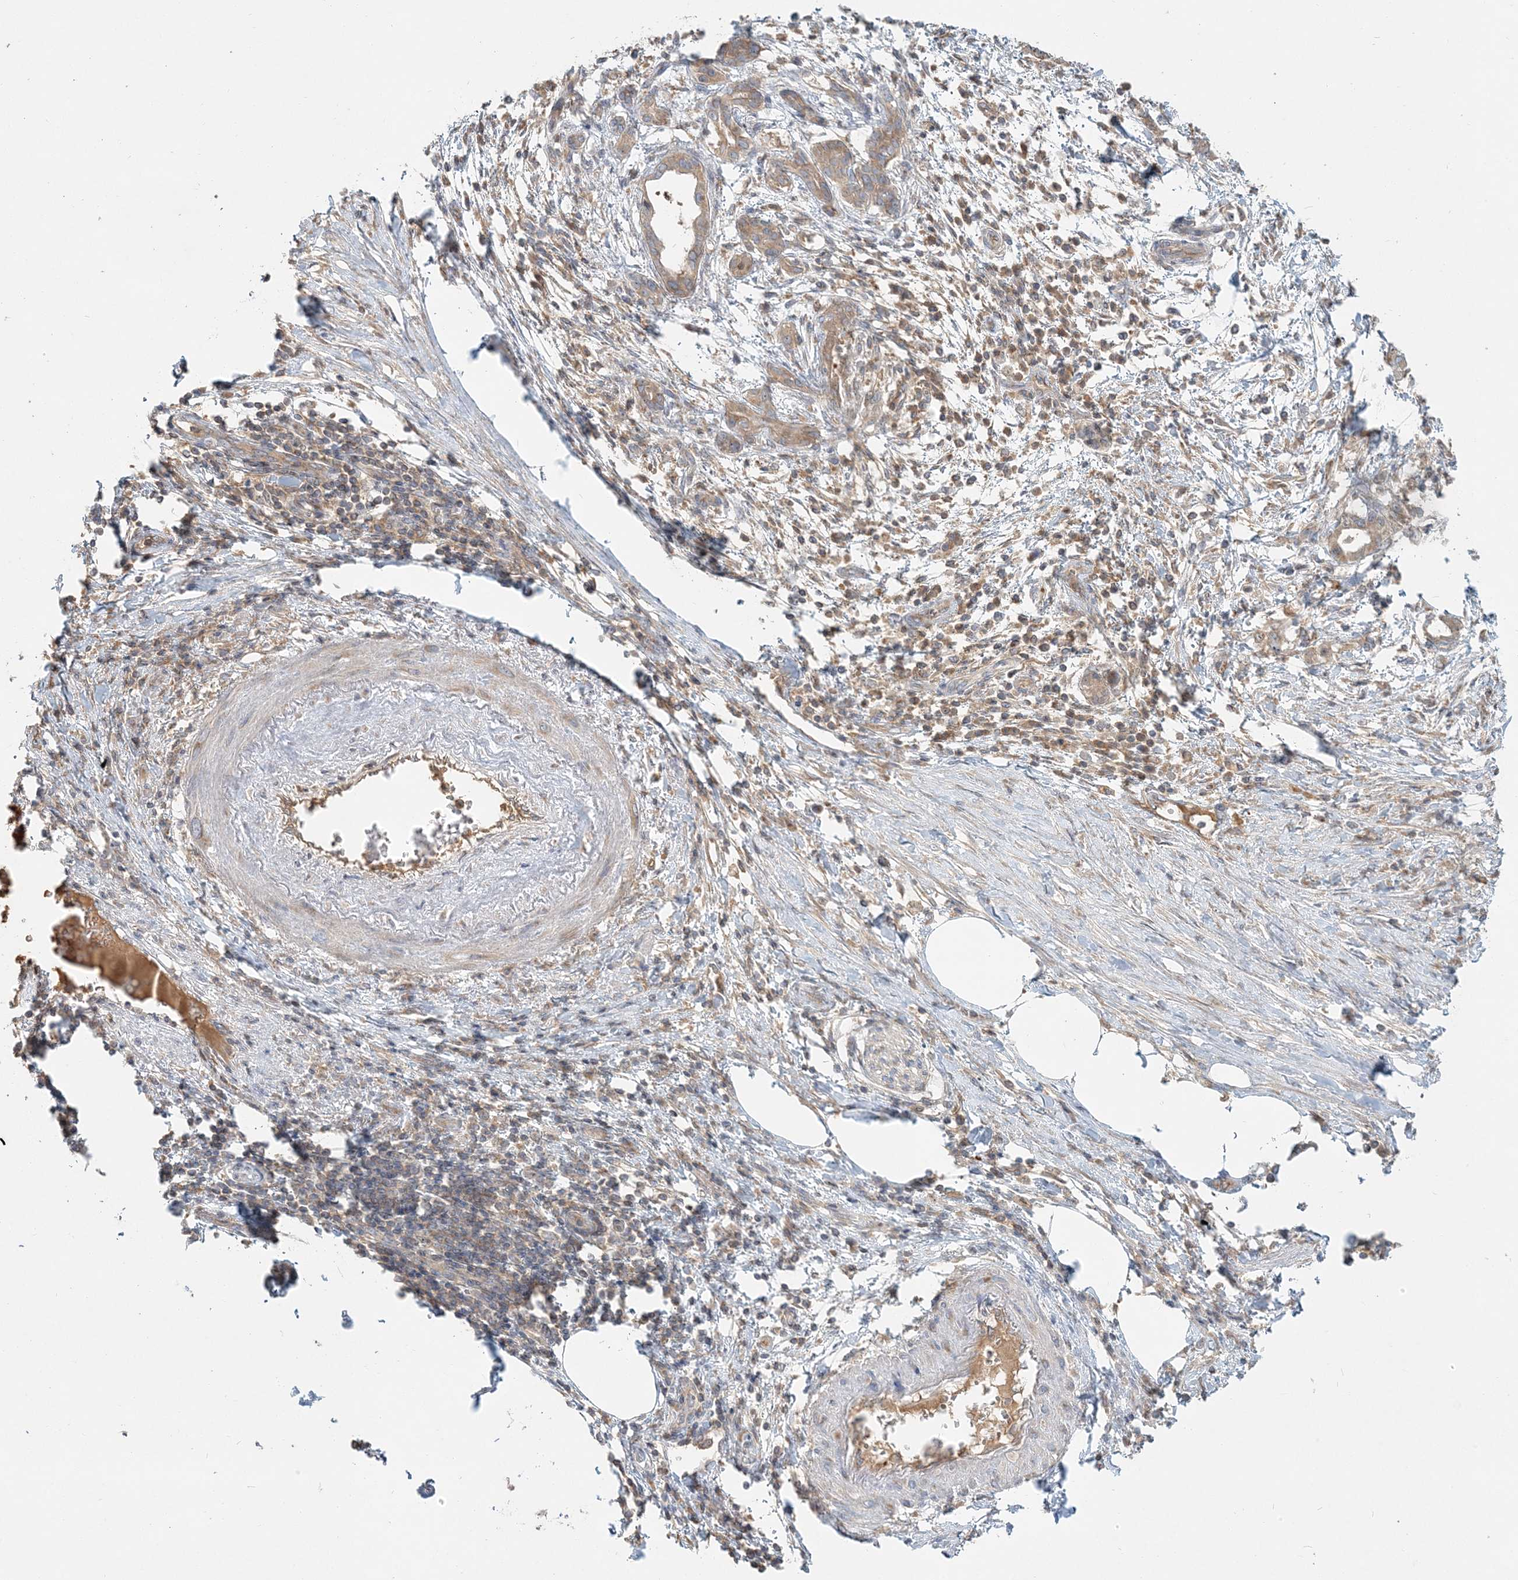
{"staining": {"intensity": "weak", "quantity": ">75%", "location": "cytoplasmic/membranous"}, "tissue": "pancreatic cancer", "cell_type": "Tumor cells", "image_type": "cancer", "snomed": [{"axis": "morphology", "description": "Adenocarcinoma, NOS"}, {"axis": "topography", "description": "Pancreas"}], "caption": "This micrograph demonstrates immunohistochemistry staining of adenocarcinoma (pancreatic), with low weak cytoplasmic/membranous expression in about >75% of tumor cells.", "gene": "AP1AR", "patient": {"sex": "female", "age": 55}}